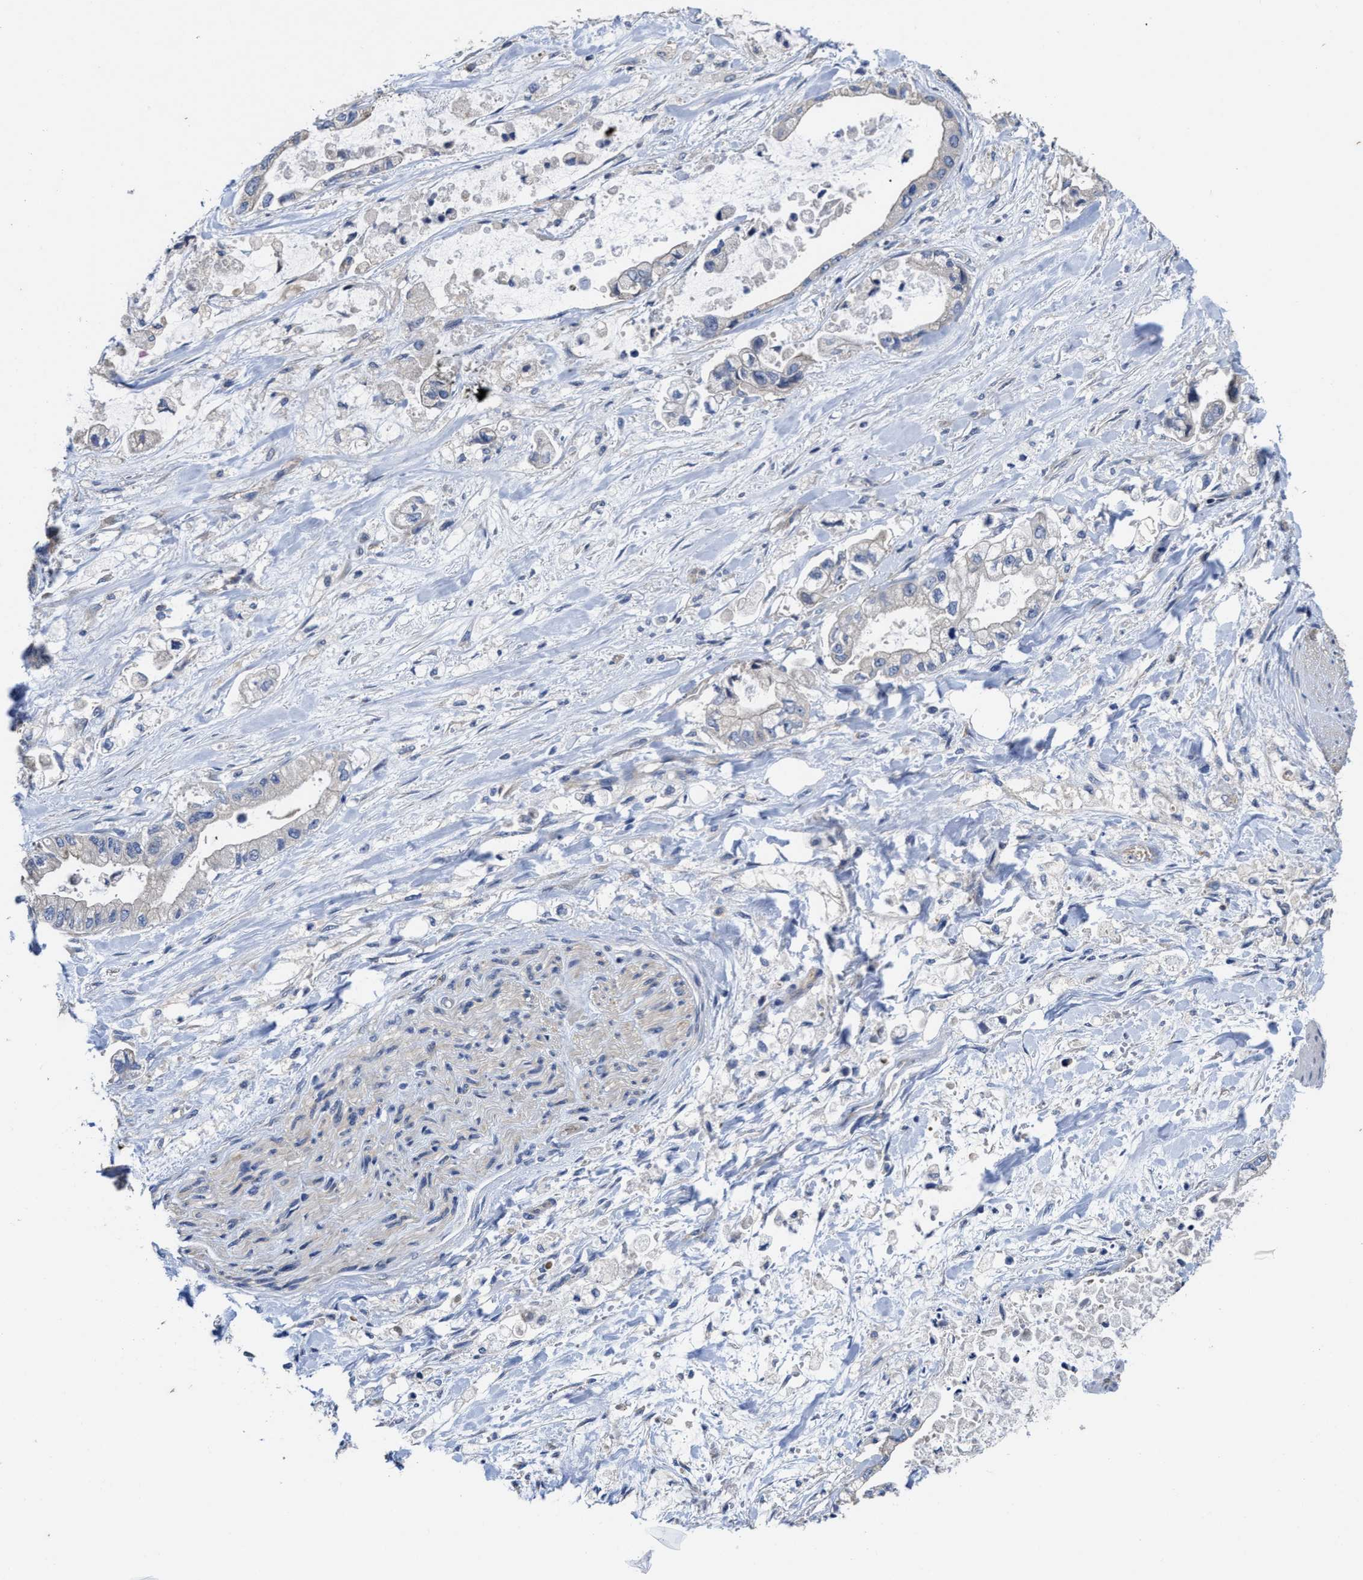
{"staining": {"intensity": "negative", "quantity": "none", "location": "none"}, "tissue": "stomach cancer", "cell_type": "Tumor cells", "image_type": "cancer", "snomed": [{"axis": "morphology", "description": "Normal tissue, NOS"}, {"axis": "morphology", "description": "Adenocarcinoma, NOS"}, {"axis": "topography", "description": "Stomach"}], "caption": "This is a image of immunohistochemistry staining of adenocarcinoma (stomach), which shows no positivity in tumor cells.", "gene": "TRAF6", "patient": {"sex": "male", "age": 62}}